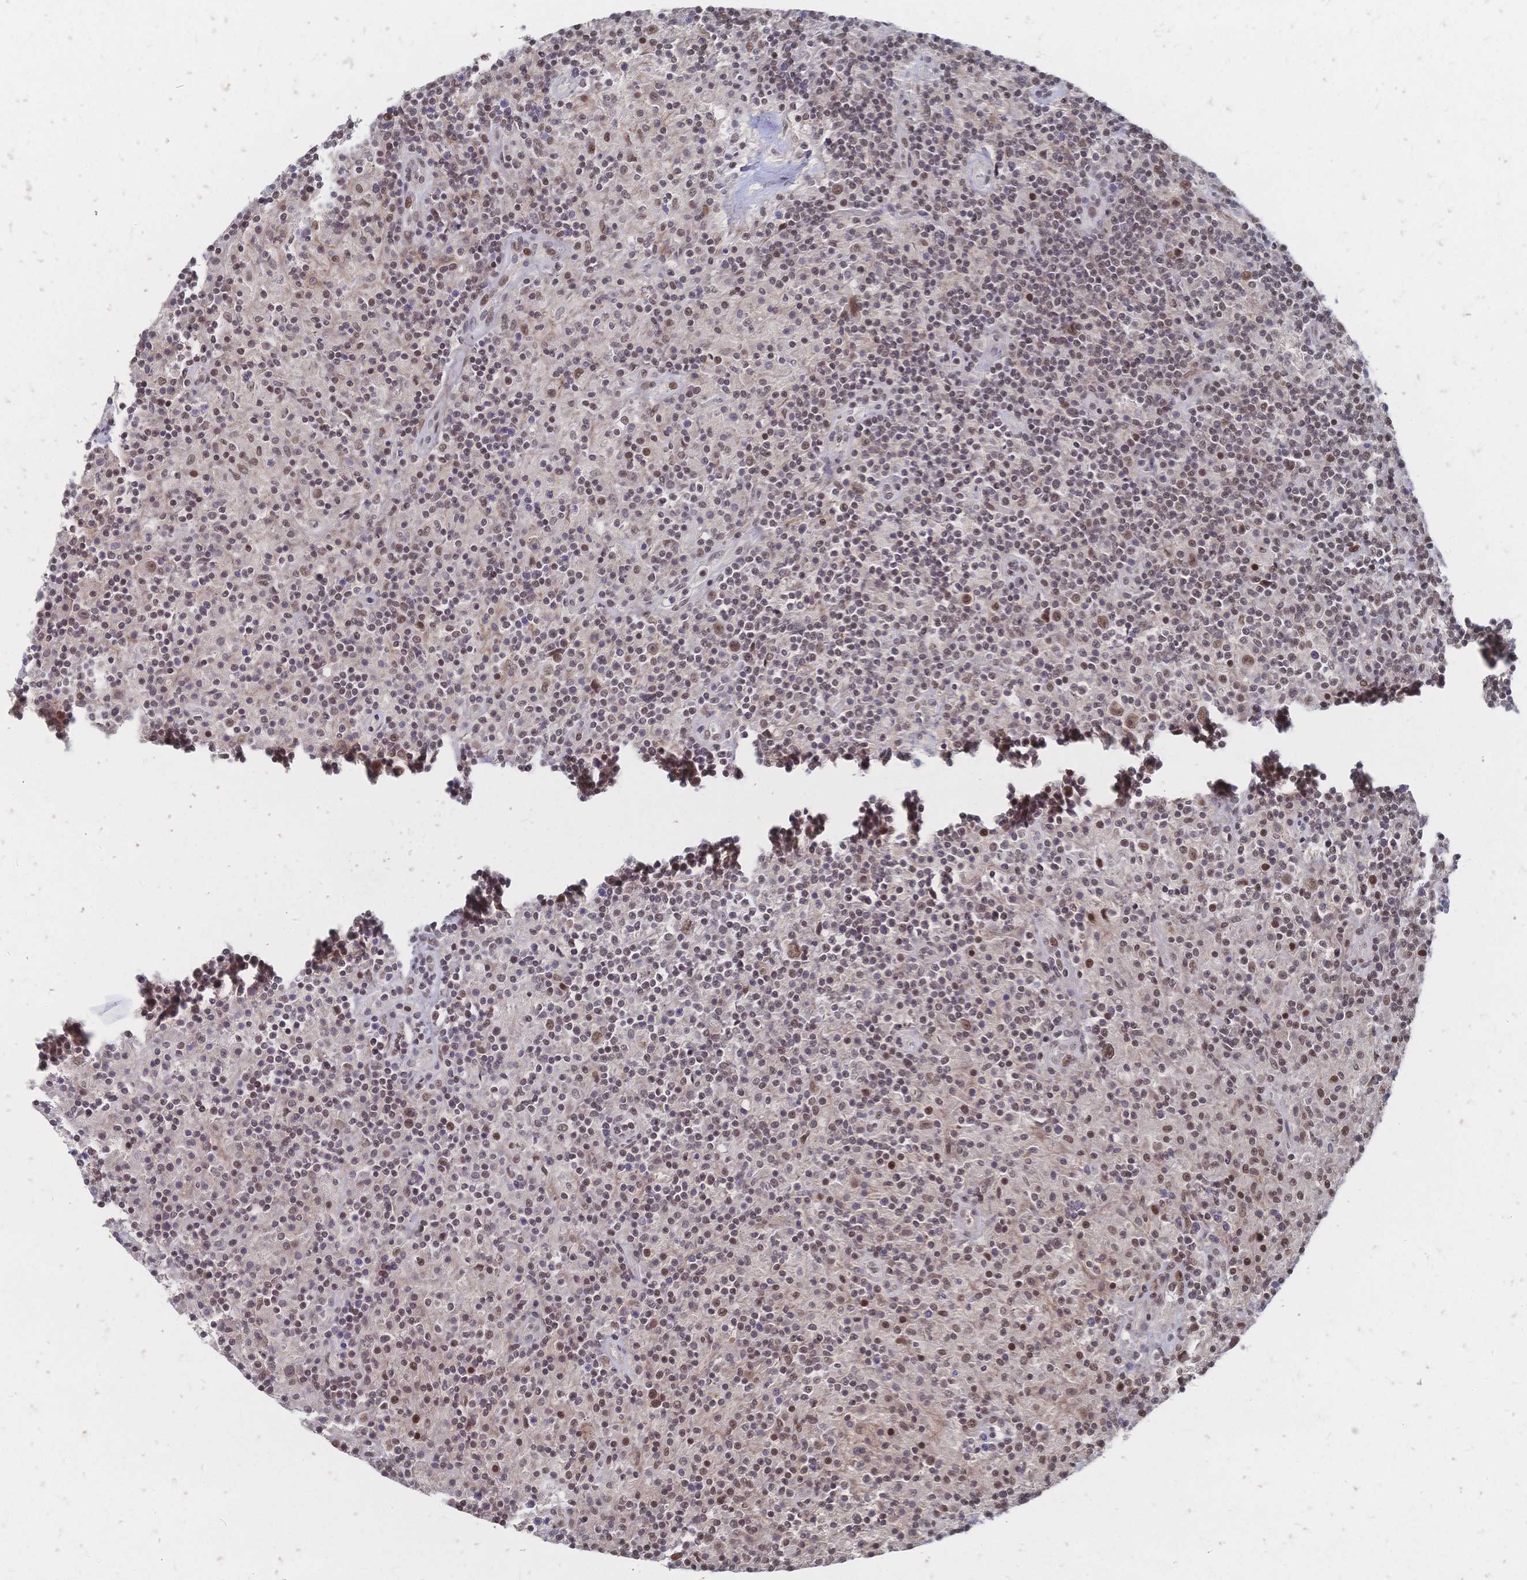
{"staining": {"intensity": "moderate", "quantity": ">75%", "location": "nuclear"}, "tissue": "lymphoma", "cell_type": "Tumor cells", "image_type": "cancer", "snomed": [{"axis": "morphology", "description": "Hodgkin's disease, NOS"}, {"axis": "topography", "description": "Thymus, NOS"}], "caption": "IHC (DAB) staining of human lymphoma exhibits moderate nuclear protein staining in approximately >75% of tumor cells.", "gene": "NELFA", "patient": {"sex": "female", "age": 17}}